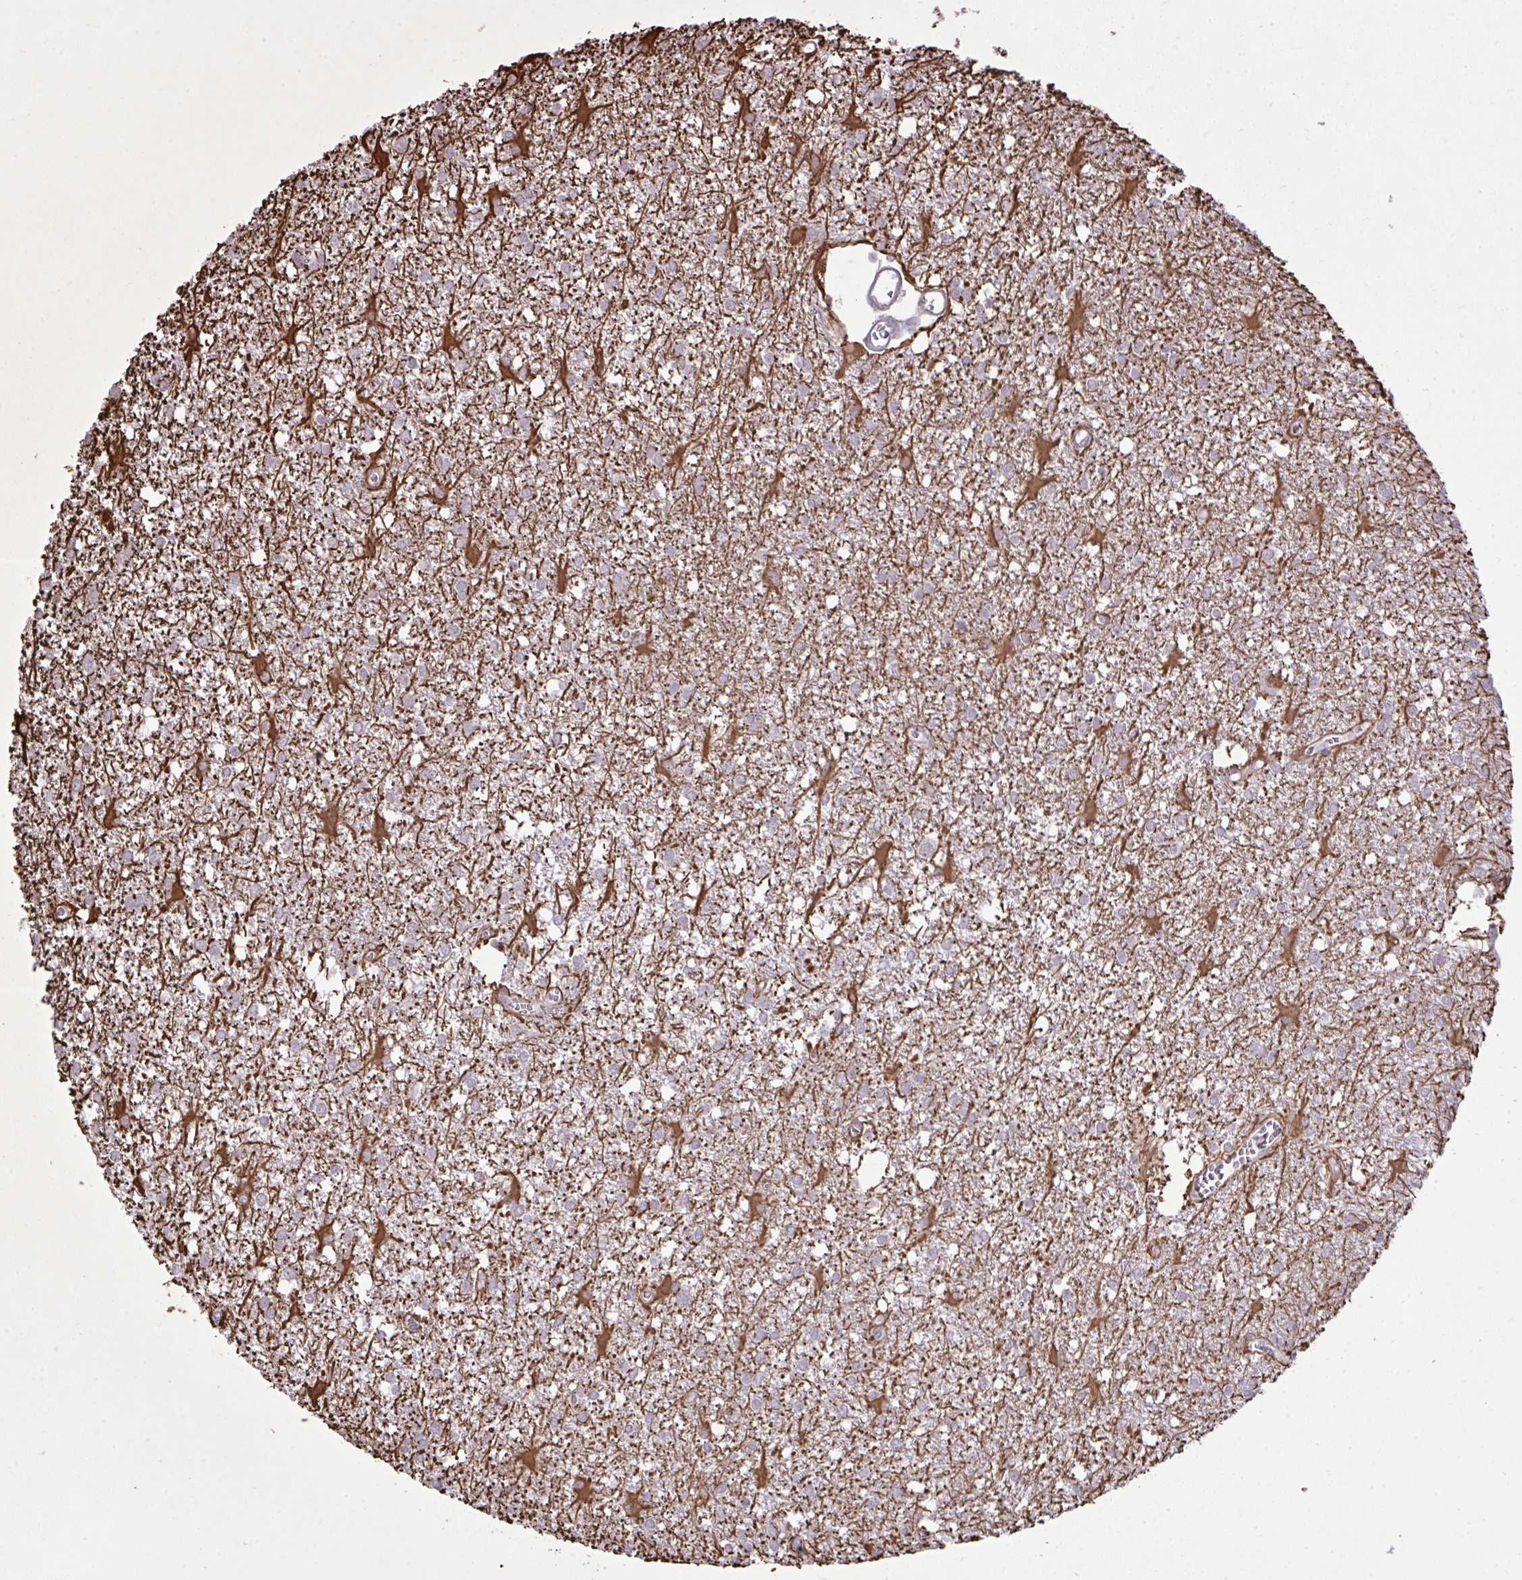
{"staining": {"intensity": "negative", "quantity": "none", "location": "none"}, "tissue": "glioma", "cell_type": "Tumor cells", "image_type": "cancer", "snomed": [{"axis": "morphology", "description": "Glioma, malignant, High grade"}, {"axis": "topography", "description": "Brain"}], "caption": "This is an immunohistochemistry image of human glioma. There is no staining in tumor cells.", "gene": "CYP20A1", "patient": {"sex": "male", "age": 48}}